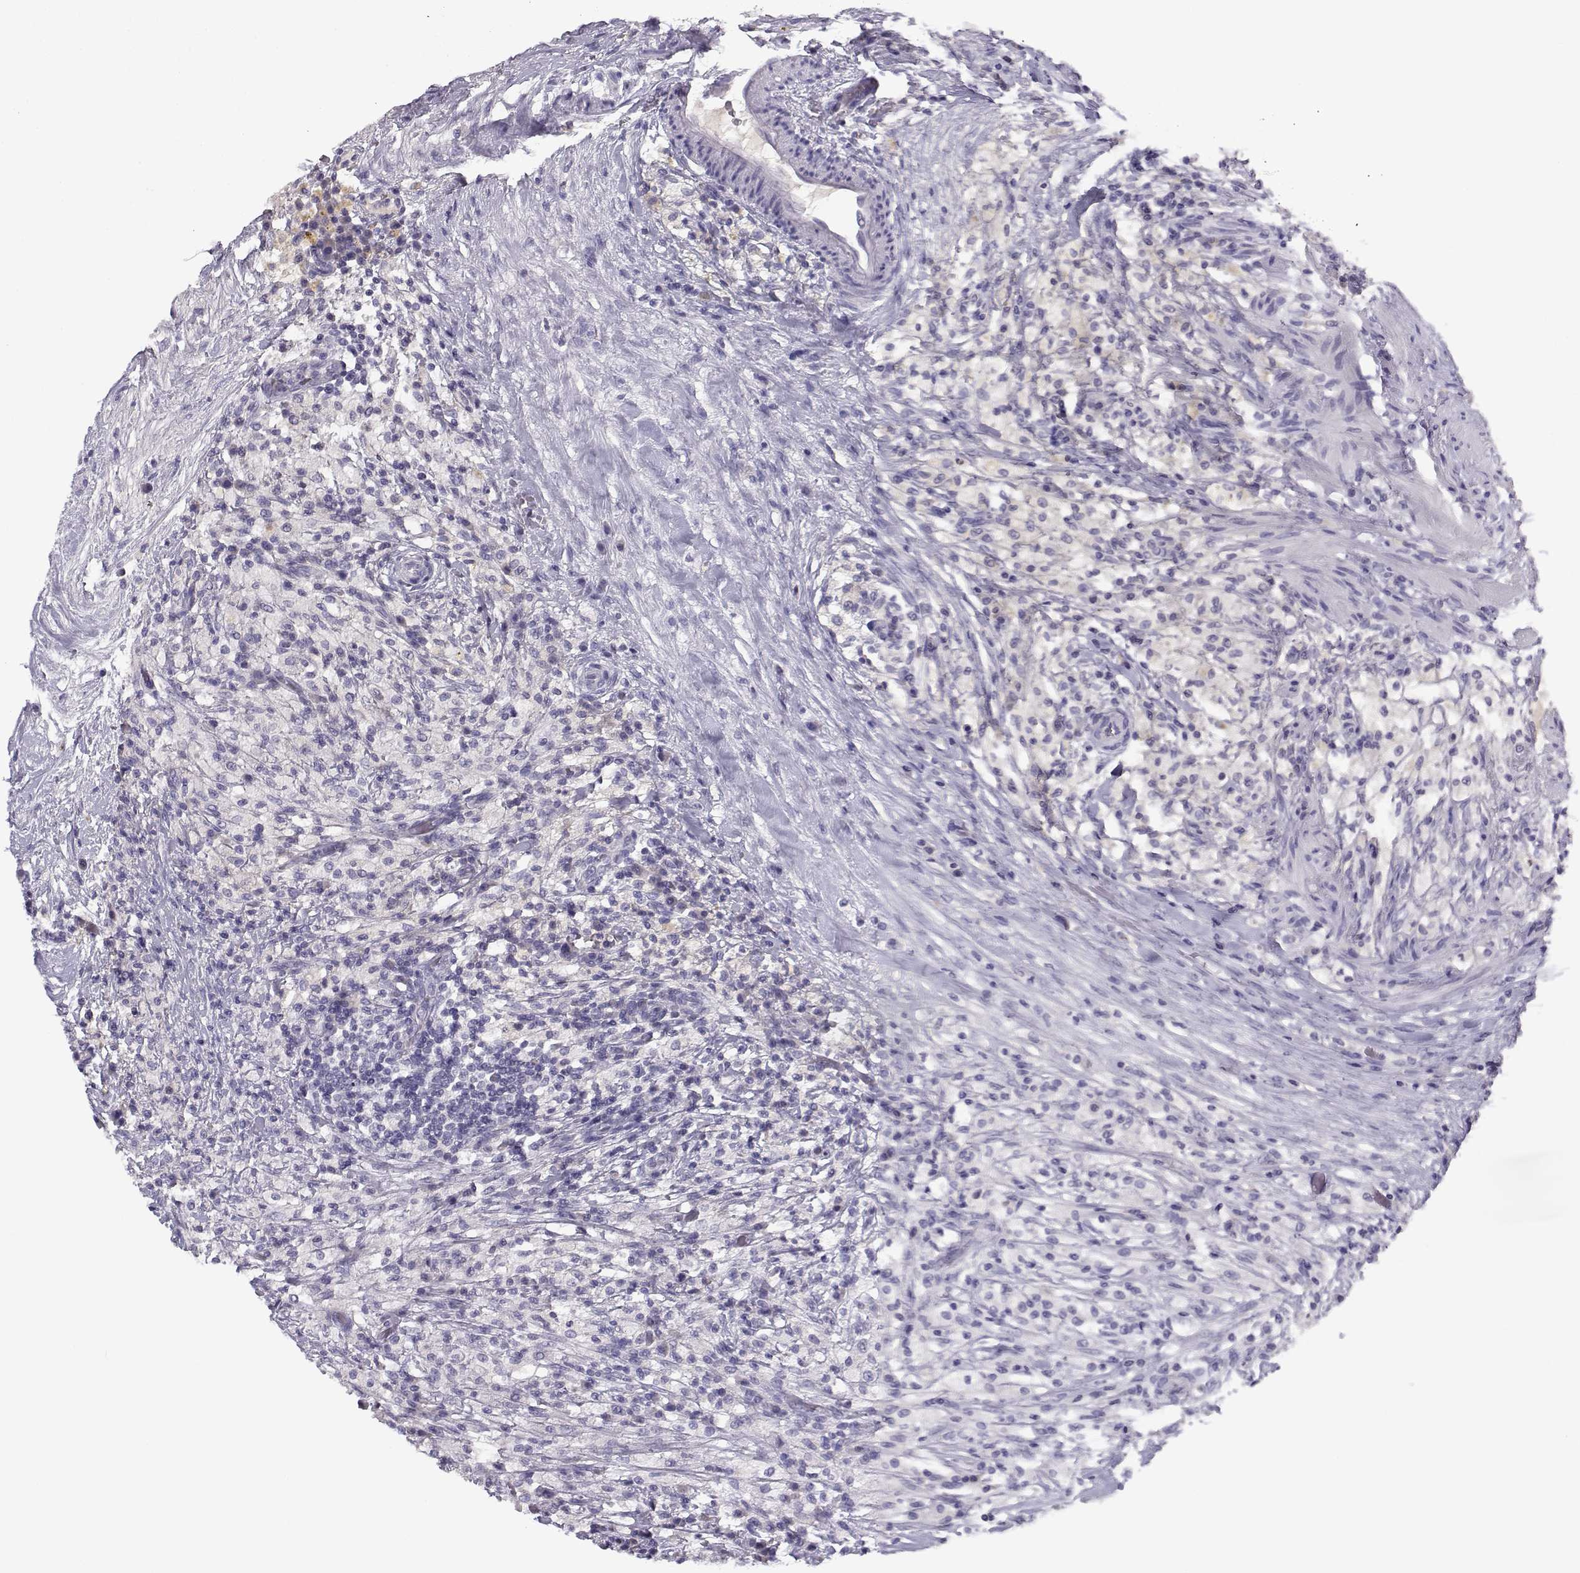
{"staining": {"intensity": "negative", "quantity": "none", "location": "none"}, "tissue": "testis cancer", "cell_type": "Tumor cells", "image_type": "cancer", "snomed": [{"axis": "morphology", "description": "Necrosis, NOS"}, {"axis": "morphology", "description": "Carcinoma, Embryonal, NOS"}, {"axis": "topography", "description": "Testis"}], "caption": "The image displays no significant positivity in tumor cells of embryonal carcinoma (testis). (DAB immunohistochemistry (IHC) with hematoxylin counter stain).", "gene": "CFAP77", "patient": {"sex": "male", "age": 19}}